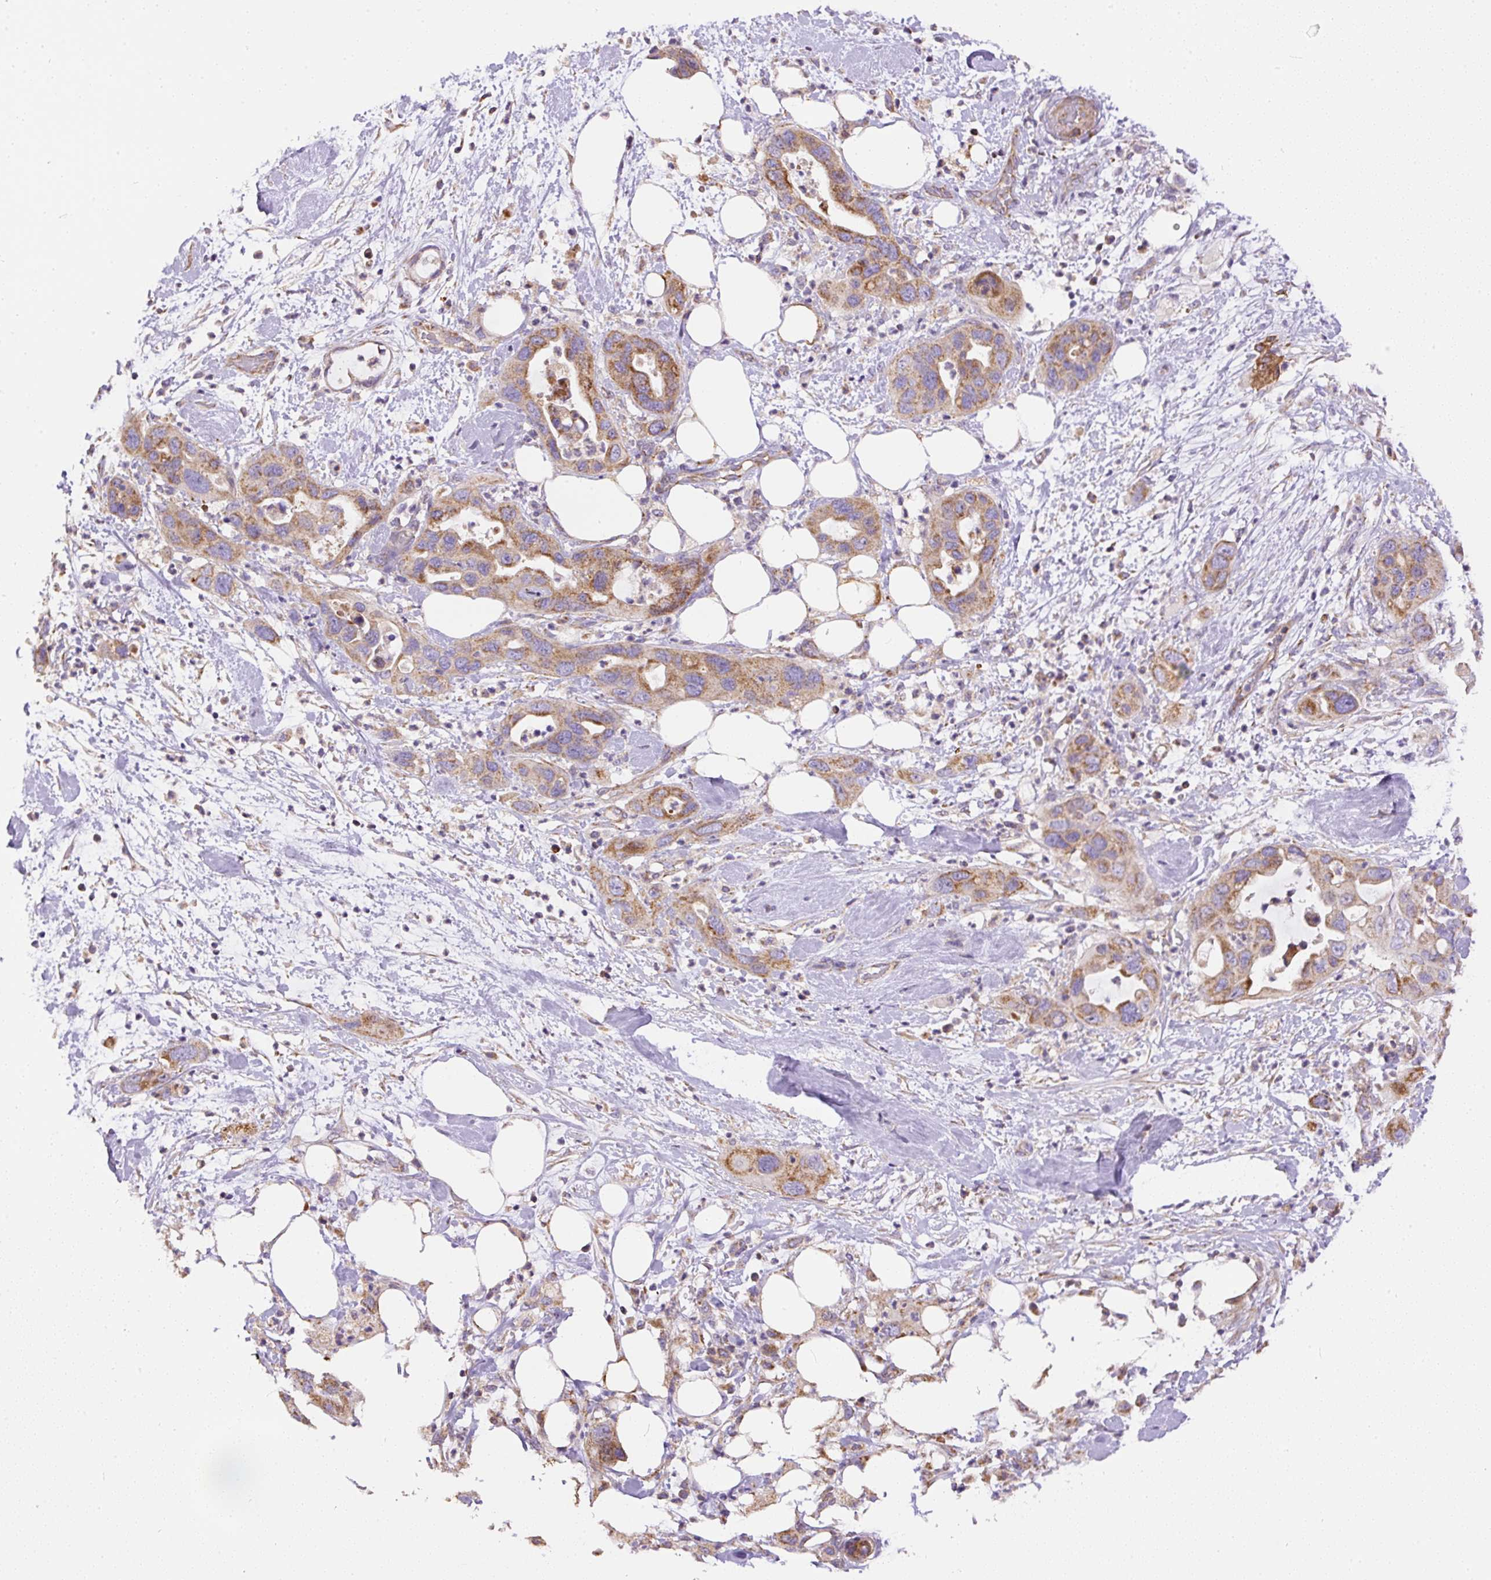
{"staining": {"intensity": "moderate", "quantity": ">75%", "location": "cytoplasmic/membranous"}, "tissue": "pancreatic cancer", "cell_type": "Tumor cells", "image_type": "cancer", "snomed": [{"axis": "morphology", "description": "Adenocarcinoma, NOS"}, {"axis": "topography", "description": "Pancreas"}], "caption": "A photomicrograph of human pancreatic cancer (adenocarcinoma) stained for a protein demonstrates moderate cytoplasmic/membranous brown staining in tumor cells. The staining is performed using DAB brown chromogen to label protein expression. The nuclei are counter-stained blue using hematoxylin.", "gene": "NDUFAF2", "patient": {"sex": "female", "age": 71}}